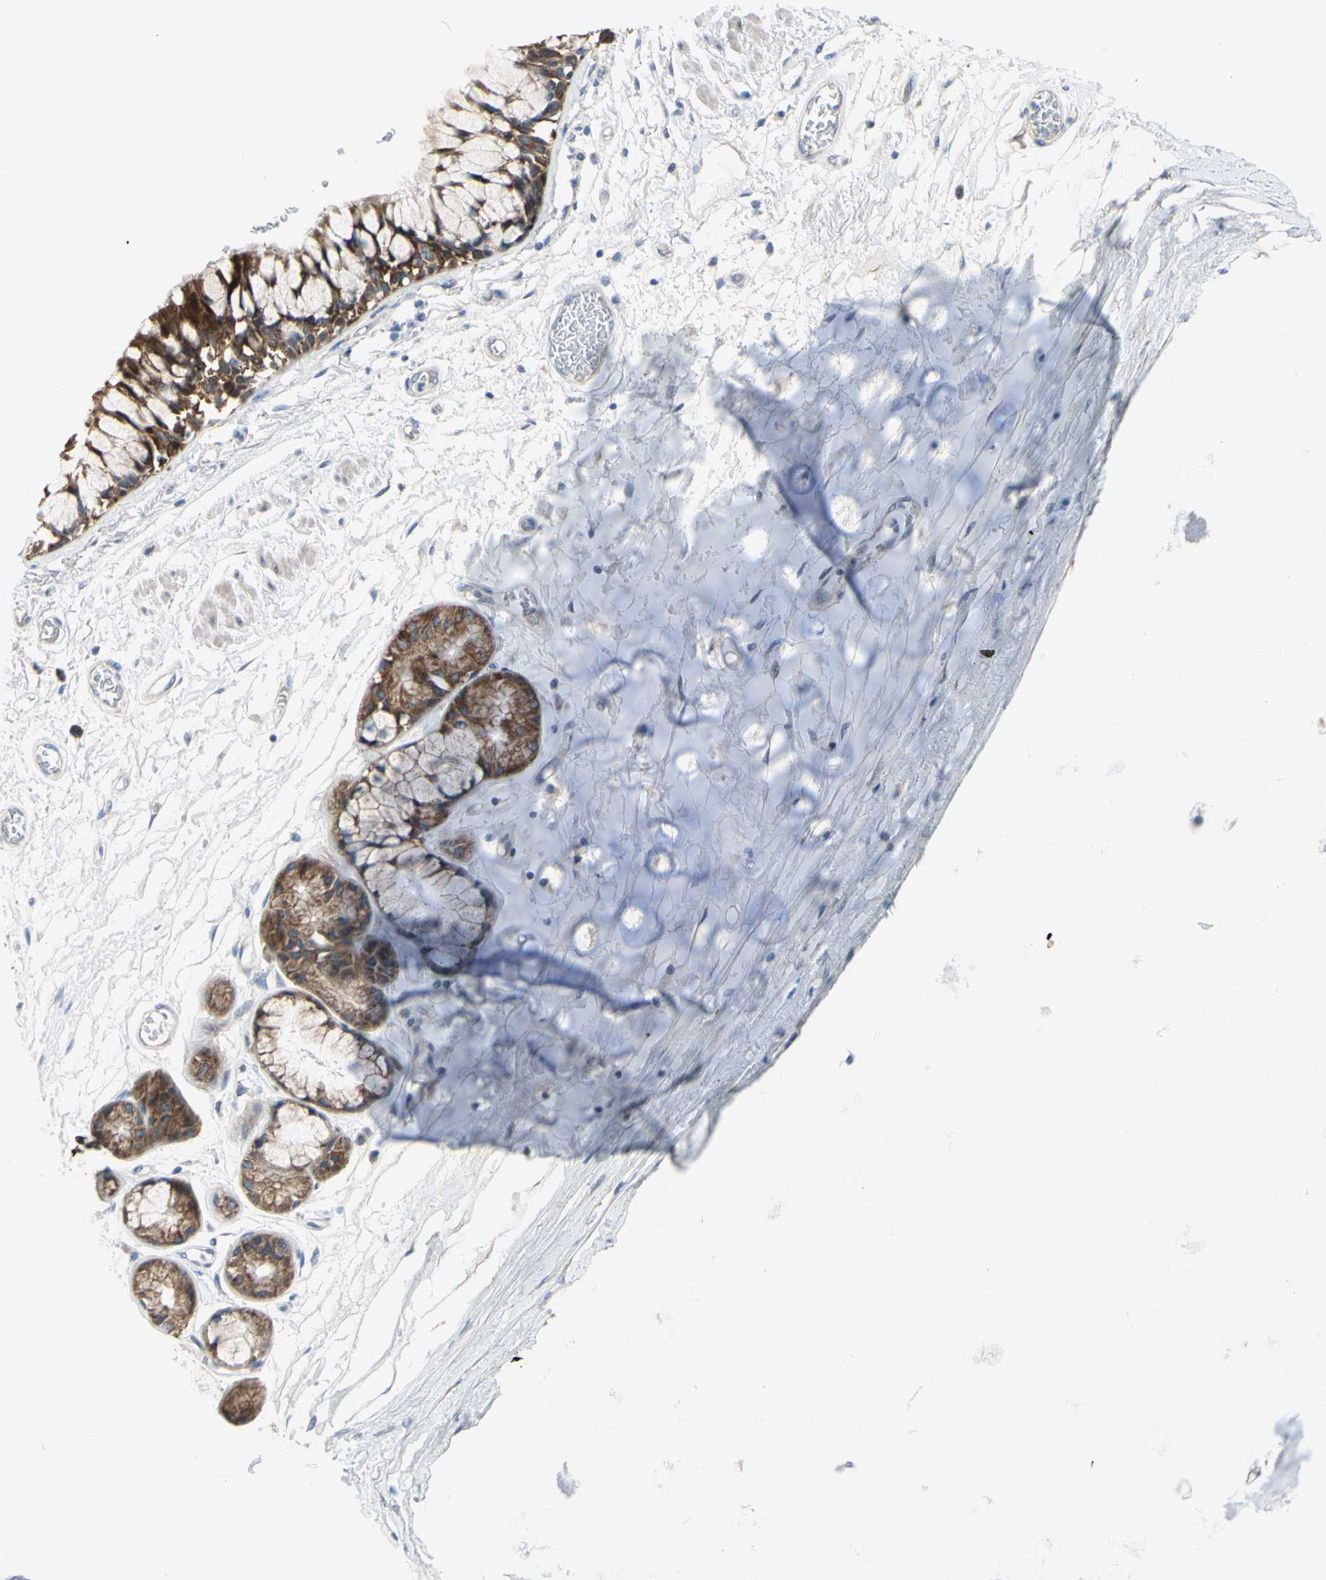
{"staining": {"intensity": "strong", "quantity": ">75%", "location": "cytoplasmic/membranous"}, "tissue": "bronchus", "cell_type": "Respiratory epithelial cells", "image_type": "normal", "snomed": [{"axis": "morphology", "description": "Normal tissue, NOS"}, {"axis": "topography", "description": "Bronchus"}], "caption": "Immunohistochemical staining of unremarkable human bronchus exhibits strong cytoplasmic/membranous protein staining in approximately >75% of respiratory epithelial cells. (Stains: DAB (3,3'-diaminobenzidine) in brown, nuclei in blue, Microscopy: brightfield microscopy at high magnification).", "gene": "GRAMD2B", "patient": {"sex": "male", "age": 66}}